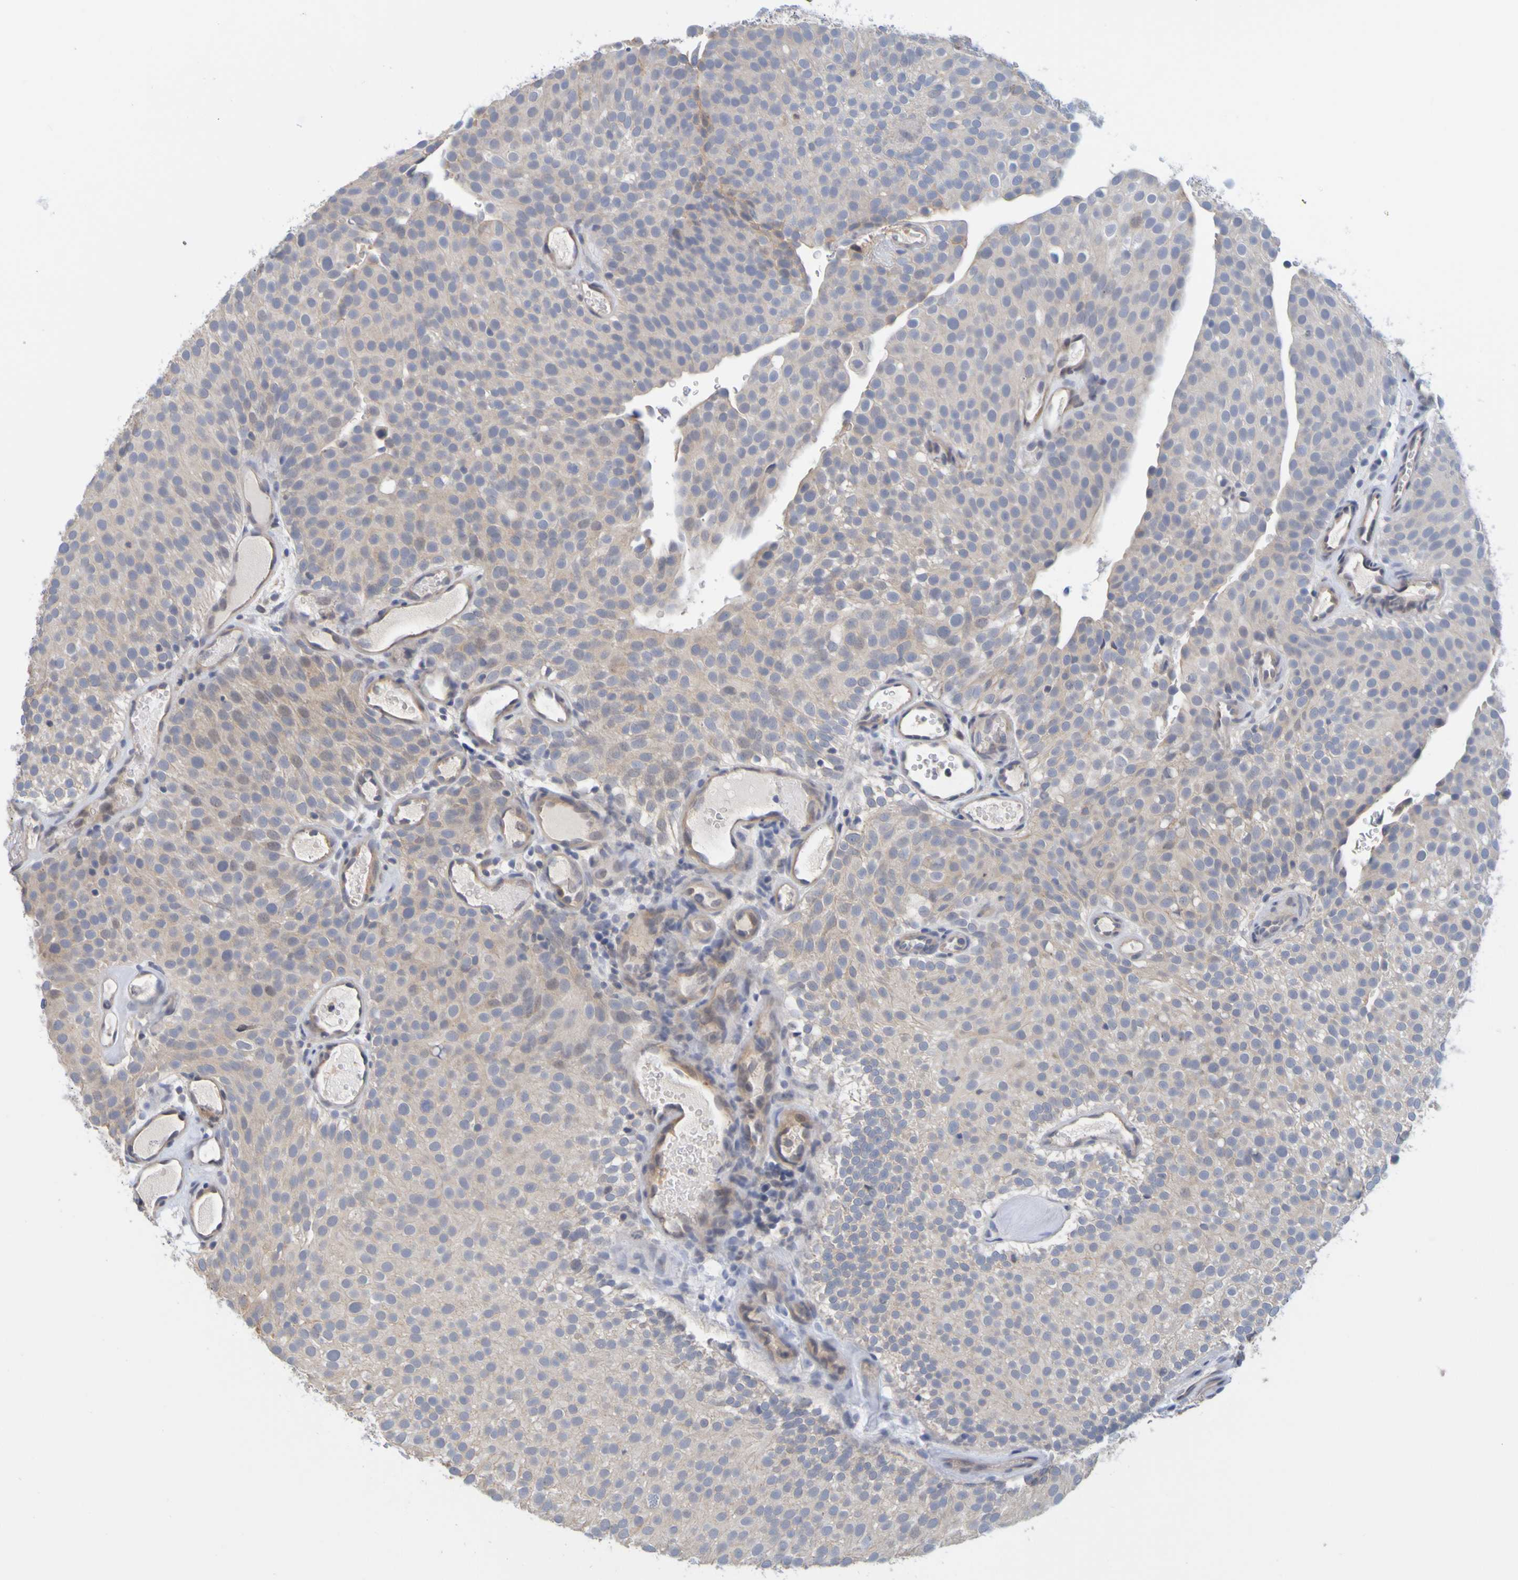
{"staining": {"intensity": "weak", "quantity": "<25%", "location": "cytoplasmic/membranous"}, "tissue": "urothelial cancer", "cell_type": "Tumor cells", "image_type": "cancer", "snomed": [{"axis": "morphology", "description": "Urothelial carcinoma, Low grade"}, {"axis": "topography", "description": "Urinary bladder"}], "caption": "There is no significant expression in tumor cells of urothelial carcinoma (low-grade).", "gene": "ENDOU", "patient": {"sex": "male", "age": 78}}